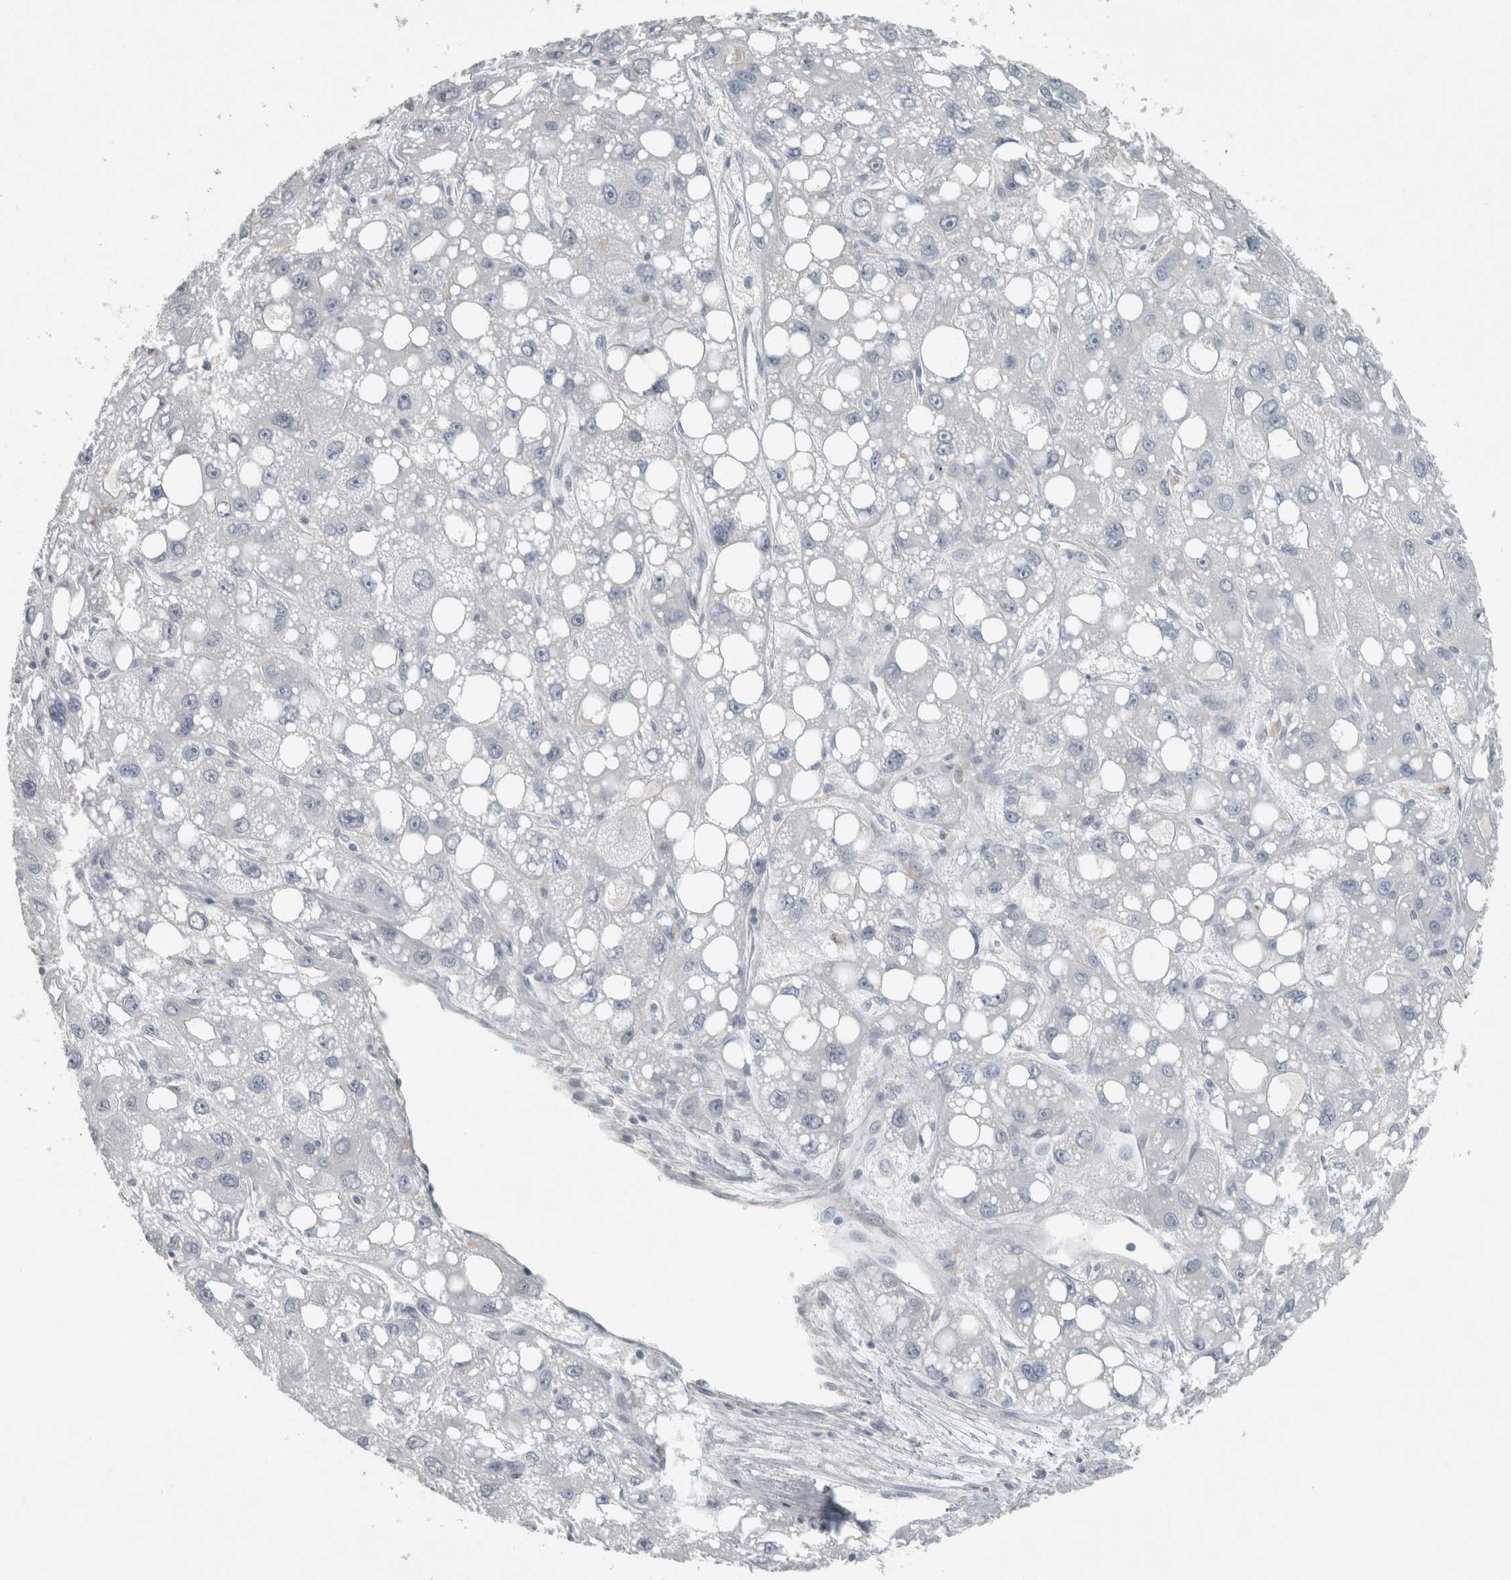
{"staining": {"intensity": "negative", "quantity": "none", "location": "none"}, "tissue": "liver cancer", "cell_type": "Tumor cells", "image_type": "cancer", "snomed": [{"axis": "morphology", "description": "Carcinoma, Hepatocellular, NOS"}, {"axis": "topography", "description": "Liver"}], "caption": "IHC photomicrograph of neoplastic tissue: hepatocellular carcinoma (liver) stained with DAB (3,3'-diaminobenzidine) demonstrates no significant protein staining in tumor cells. (Brightfield microscopy of DAB immunohistochemistry (IHC) at high magnification).", "gene": "CHL1", "patient": {"sex": "male", "age": 55}}